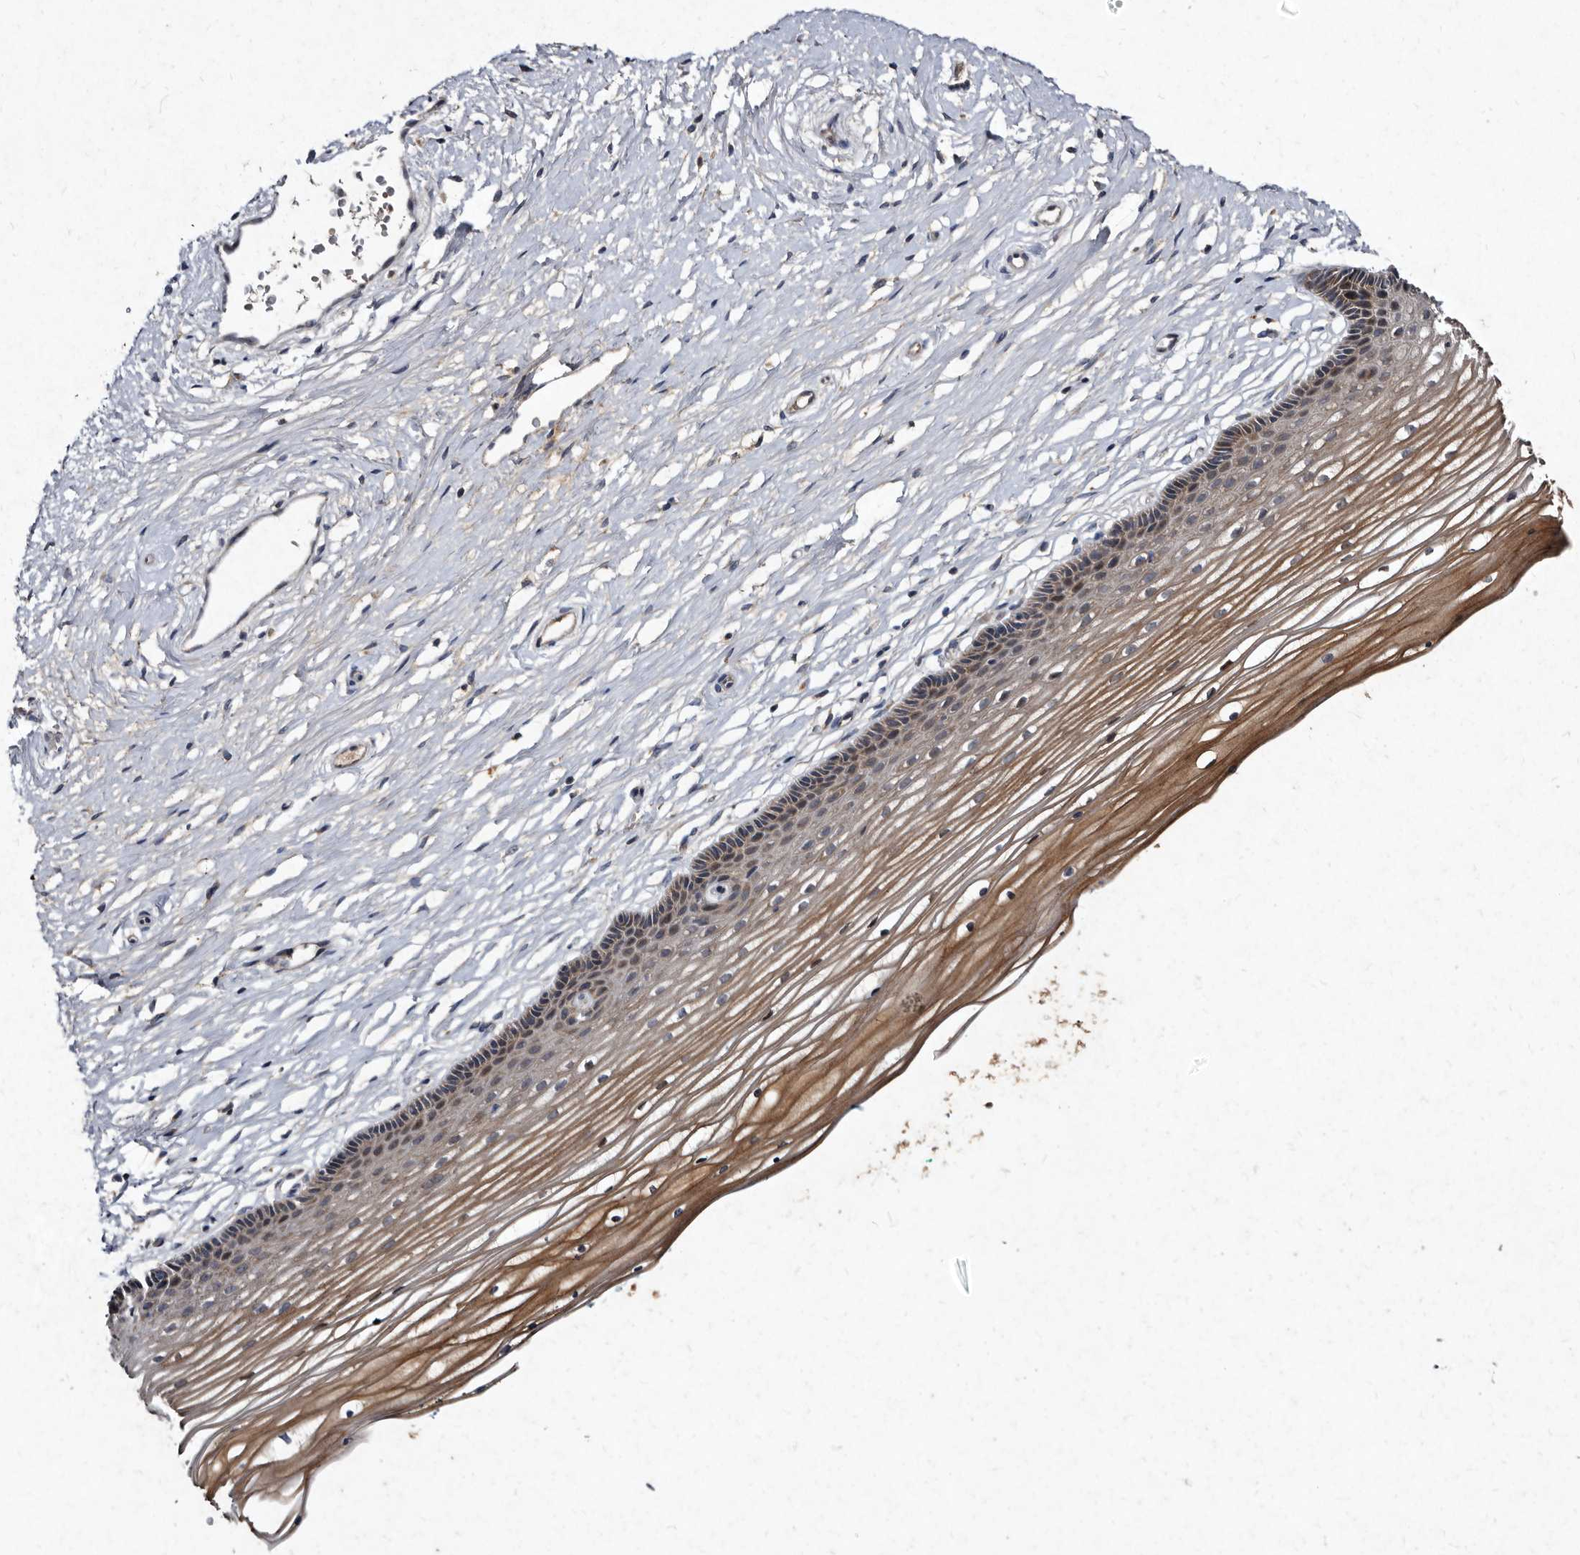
{"staining": {"intensity": "moderate", "quantity": ">75%", "location": "cytoplasmic/membranous"}, "tissue": "vagina", "cell_type": "Squamous epithelial cells", "image_type": "normal", "snomed": [{"axis": "morphology", "description": "Normal tissue, NOS"}, {"axis": "topography", "description": "Vagina"}, {"axis": "topography", "description": "Cervix"}], "caption": "An IHC micrograph of normal tissue is shown. Protein staining in brown labels moderate cytoplasmic/membranous positivity in vagina within squamous epithelial cells.", "gene": "YPEL1", "patient": {"sex": "female", "age": 40}}